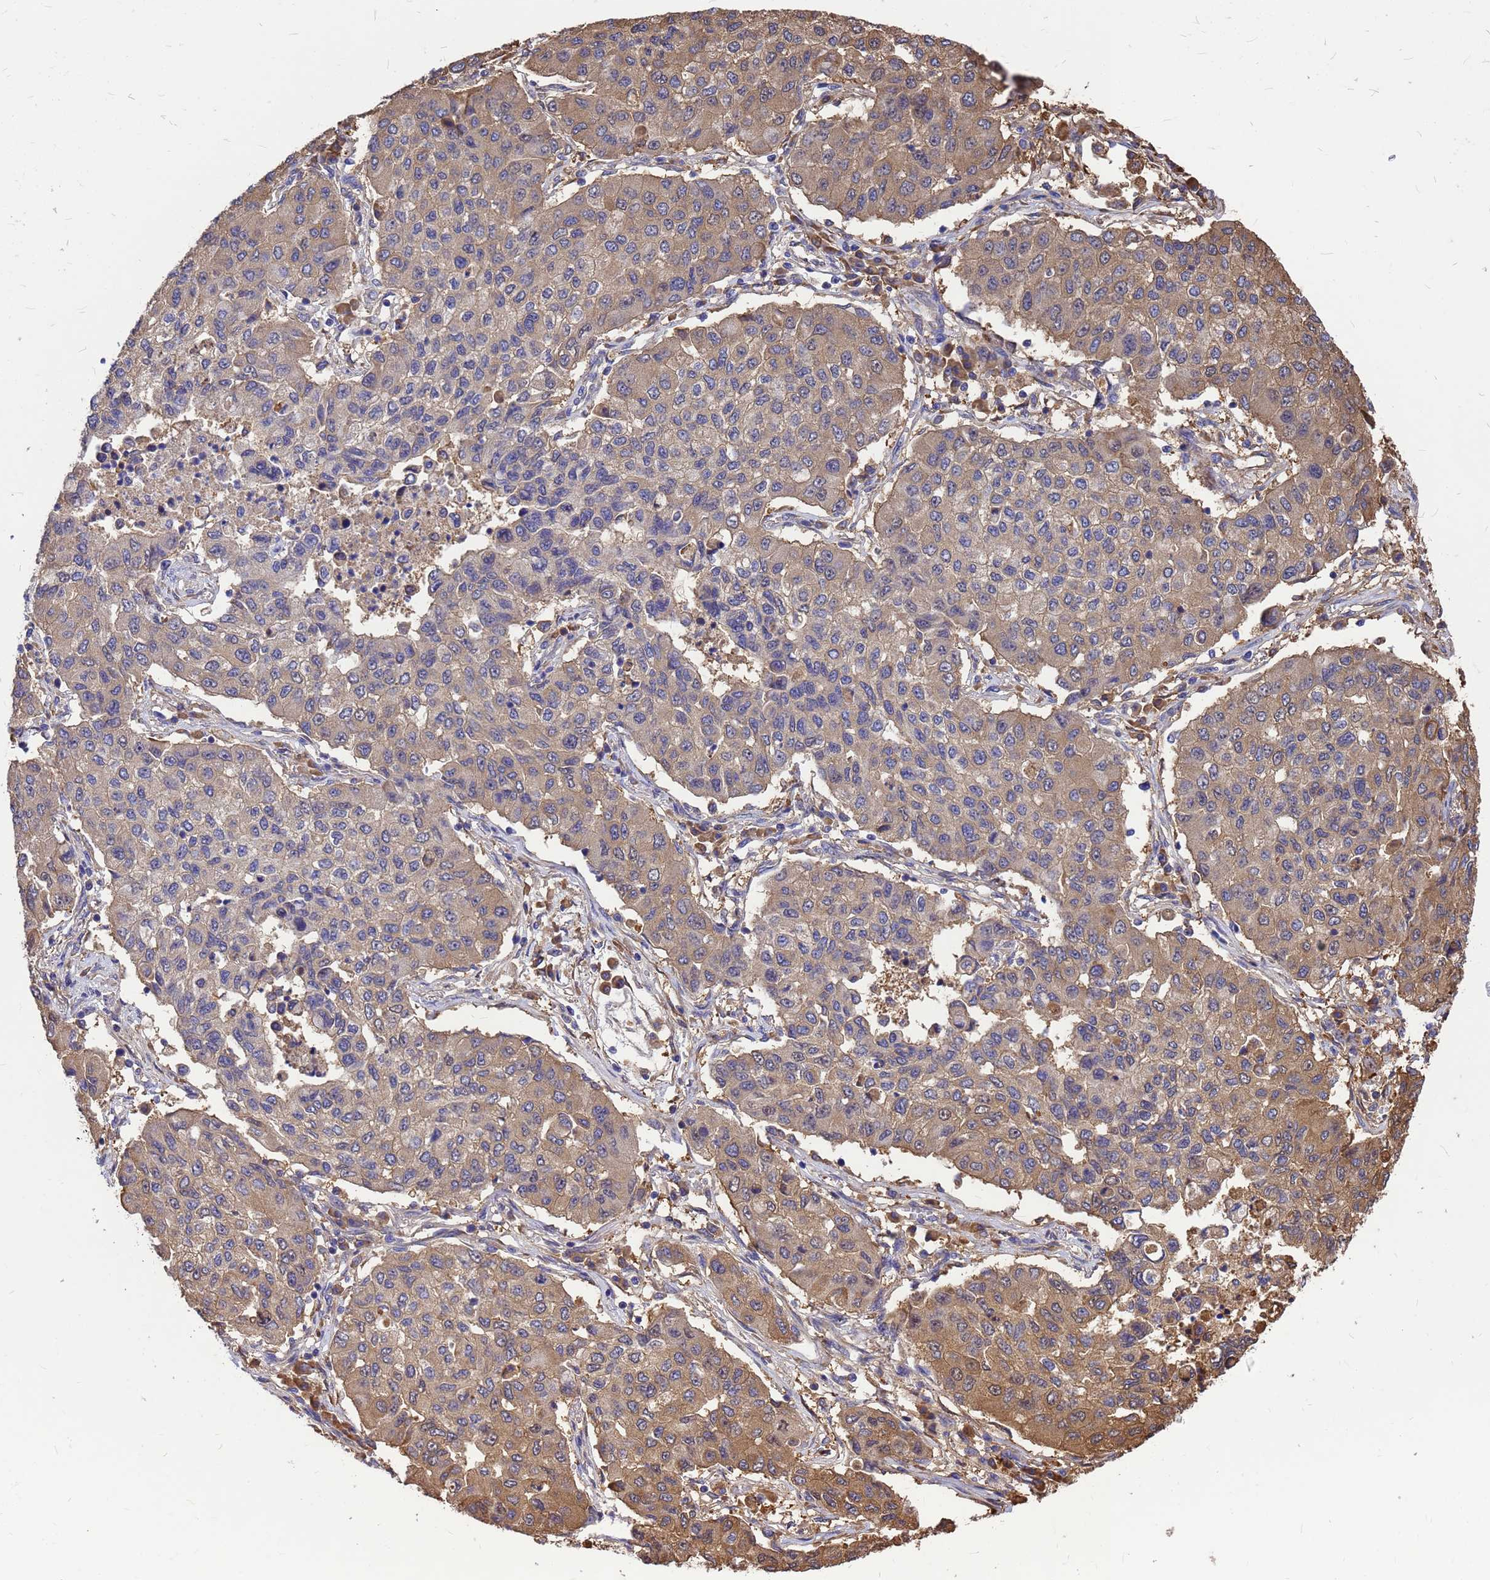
{"staining": {"intensity": "weak", "quantity": "25%-75%", "location": "cytoplasmic/membranous"}, "tissue": "lung cancer", "cell_type": "Tumor cells", "image_type": "cancer", "snomed": [{"axis": "morphology", "description": "Squamous cell carcinoma, NOS"}, {"axis": "topography", "description": "Lung"}], "caption": "This is an image of immunohistochemistry staining of squamous cell carcinoma (lung), which shows weak expression in the cytoplasmic/membranous of tumor cells.", "gene": "GID4", "patient": {"sex": "male", "age": 74}}